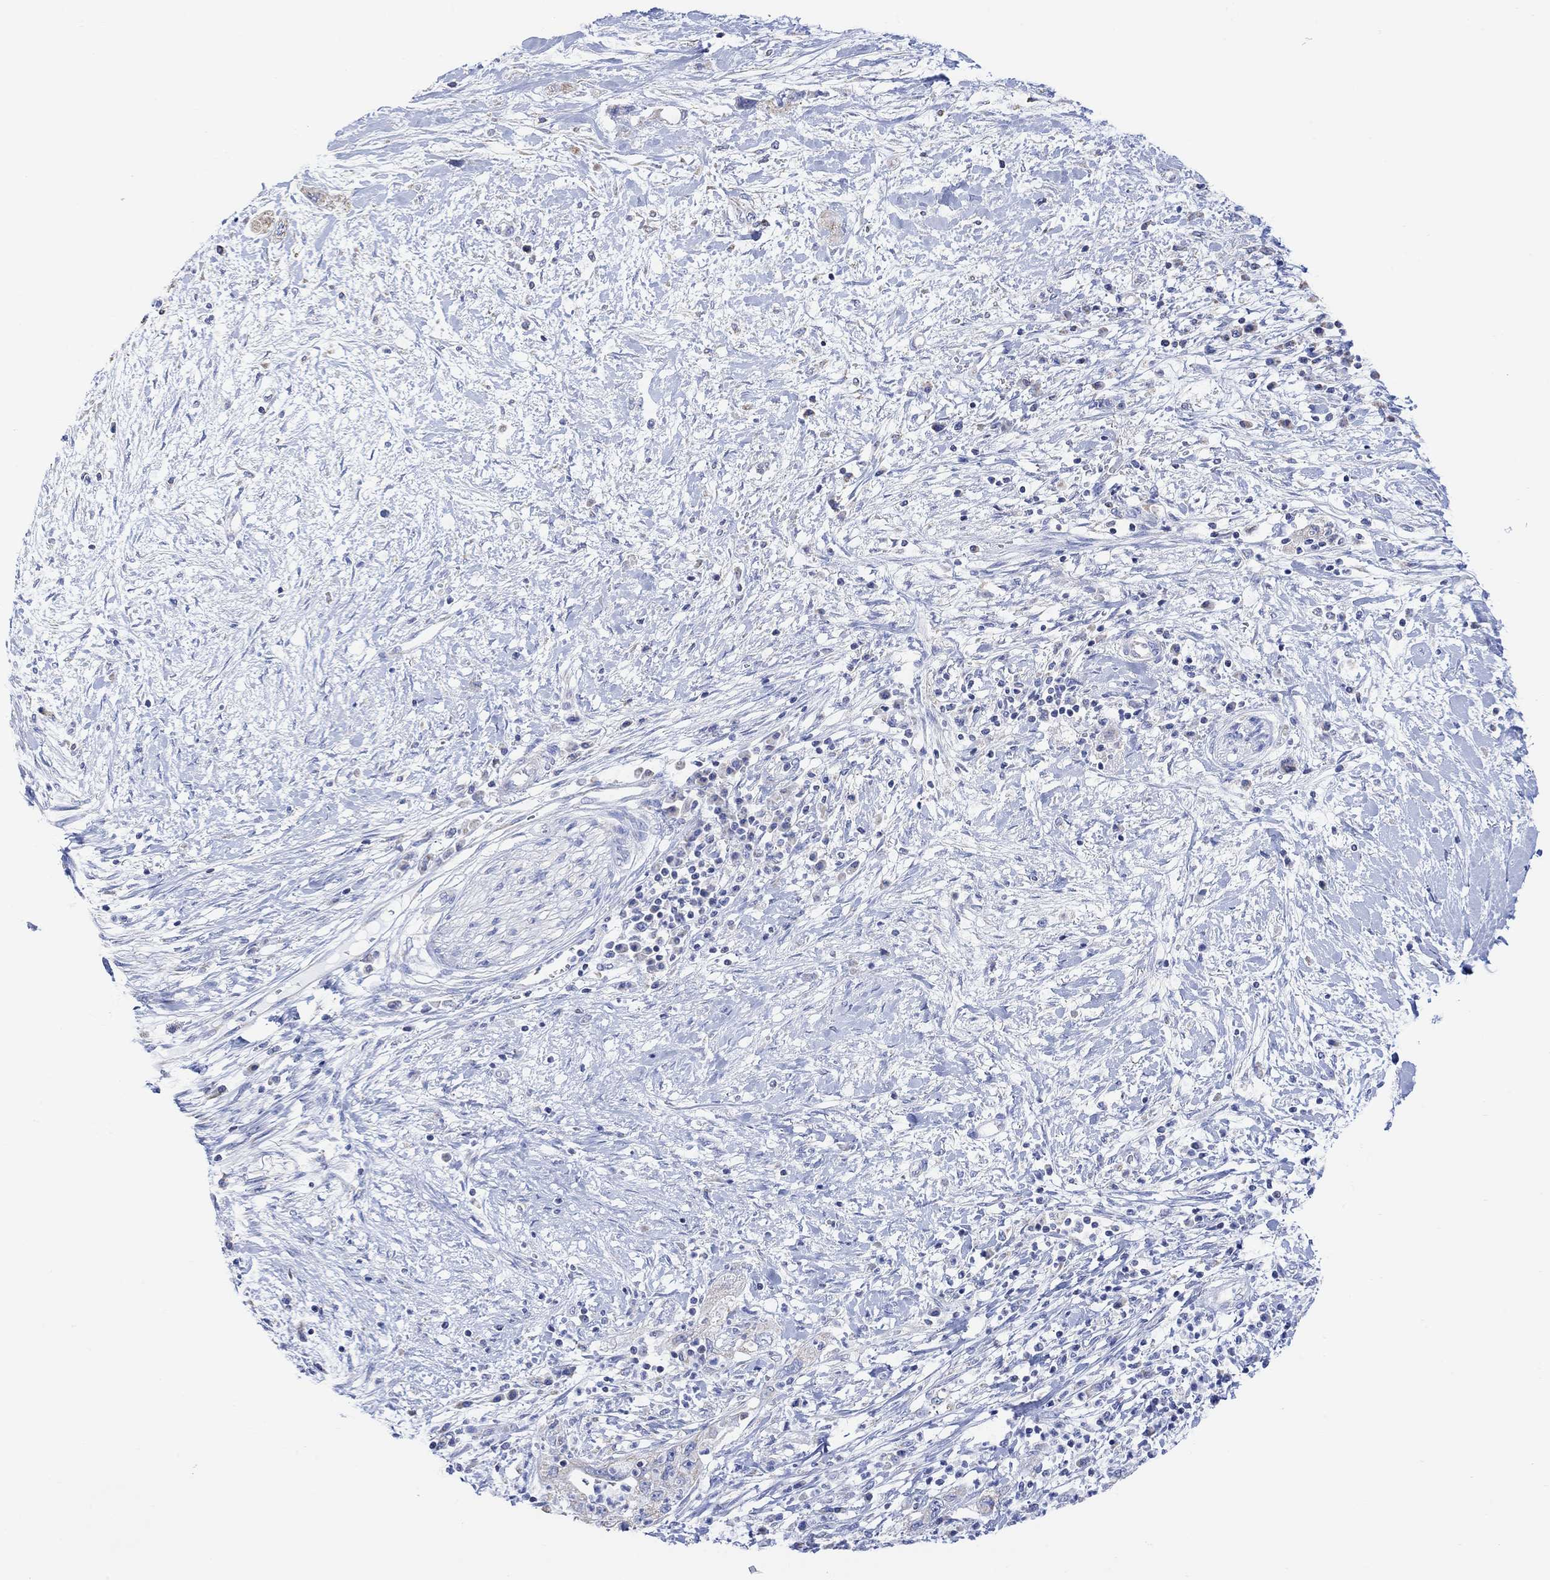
{"staining": {"intensity": "negative", "quantity": "none", "location": "none"}, "tissue": "pancreatic cancer", "cell_type": "Tumor cells", "image_type": "cancer", "snomed": [{"axis": "morphology", "description": "Adenocarcinoma, NOS"}, {"axis": "topography", "description": "Pancreas"}], "caption": "The IHC photomicrograph has no significant expression in tumor cells of pancreatic cancer (adenocarcinoma) tissue. The staining is performed using DAB brown chromogen with nuclei counter-stained in using hematoxylin.", "gene": "SYT12", "patient": {"sex": "female", "age": 73}}